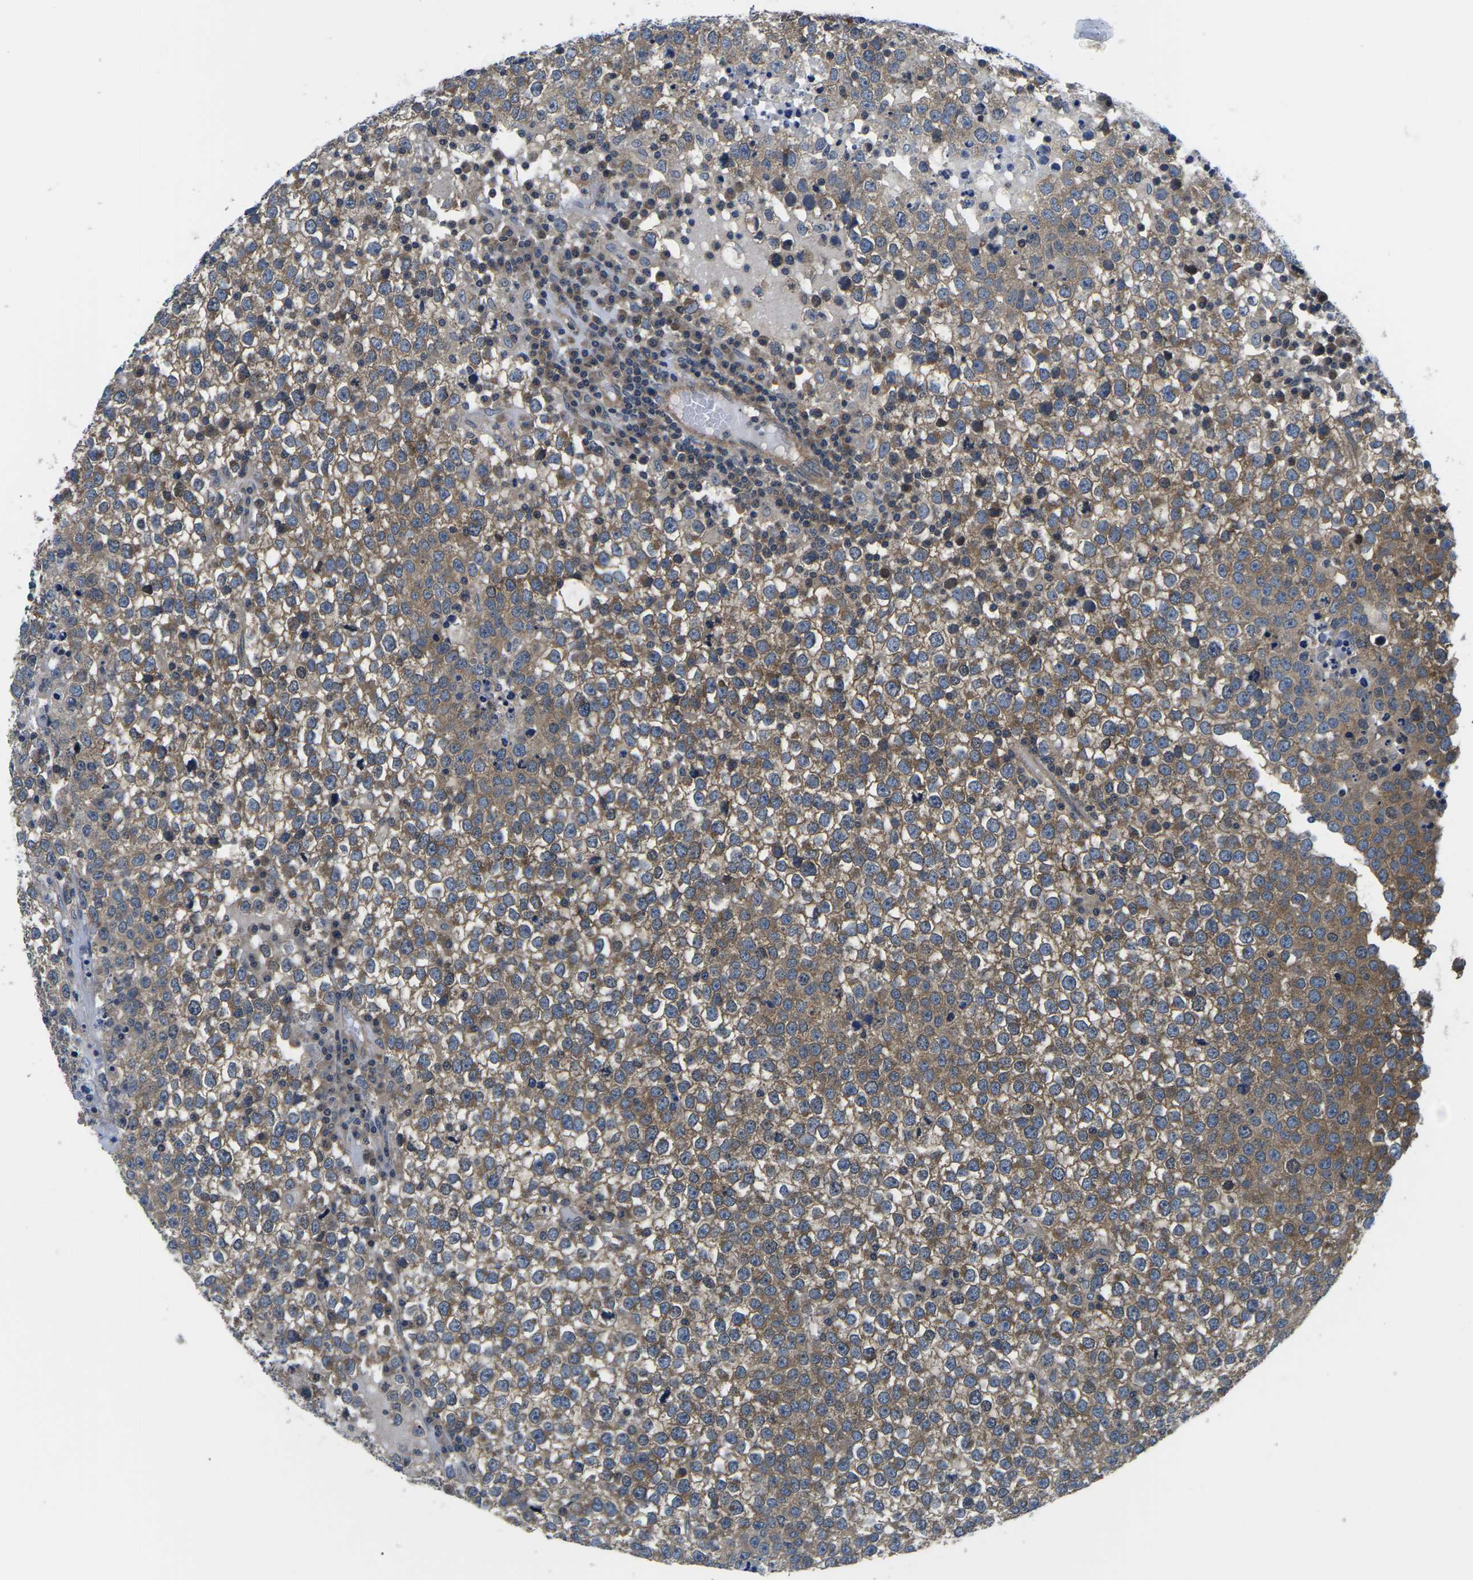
{"staining": {"intensity": "strong", "quantity": ">75%", "location": "cytoplasmic/membranous"}, "tissue": "testis cancer", "cell_type": "Tumor cells", "image_type": "cancer", "snomed": [{"axis": "morphology", "description": "Seminoma, NOS"}, {"axis": "topography", "description": "Testis"}], "caption": "The micrograph displays a brown stain indicating the presence of a protein in the cytoplasmic/membranous of tumor cells in testis seminoma. Using DAB (brown) and hematoxylin (blue) stains, captured at high magnification using brightfield microscopy.", "gene": "GSK3B", "patient": {"sex": "male", "age": 65}}